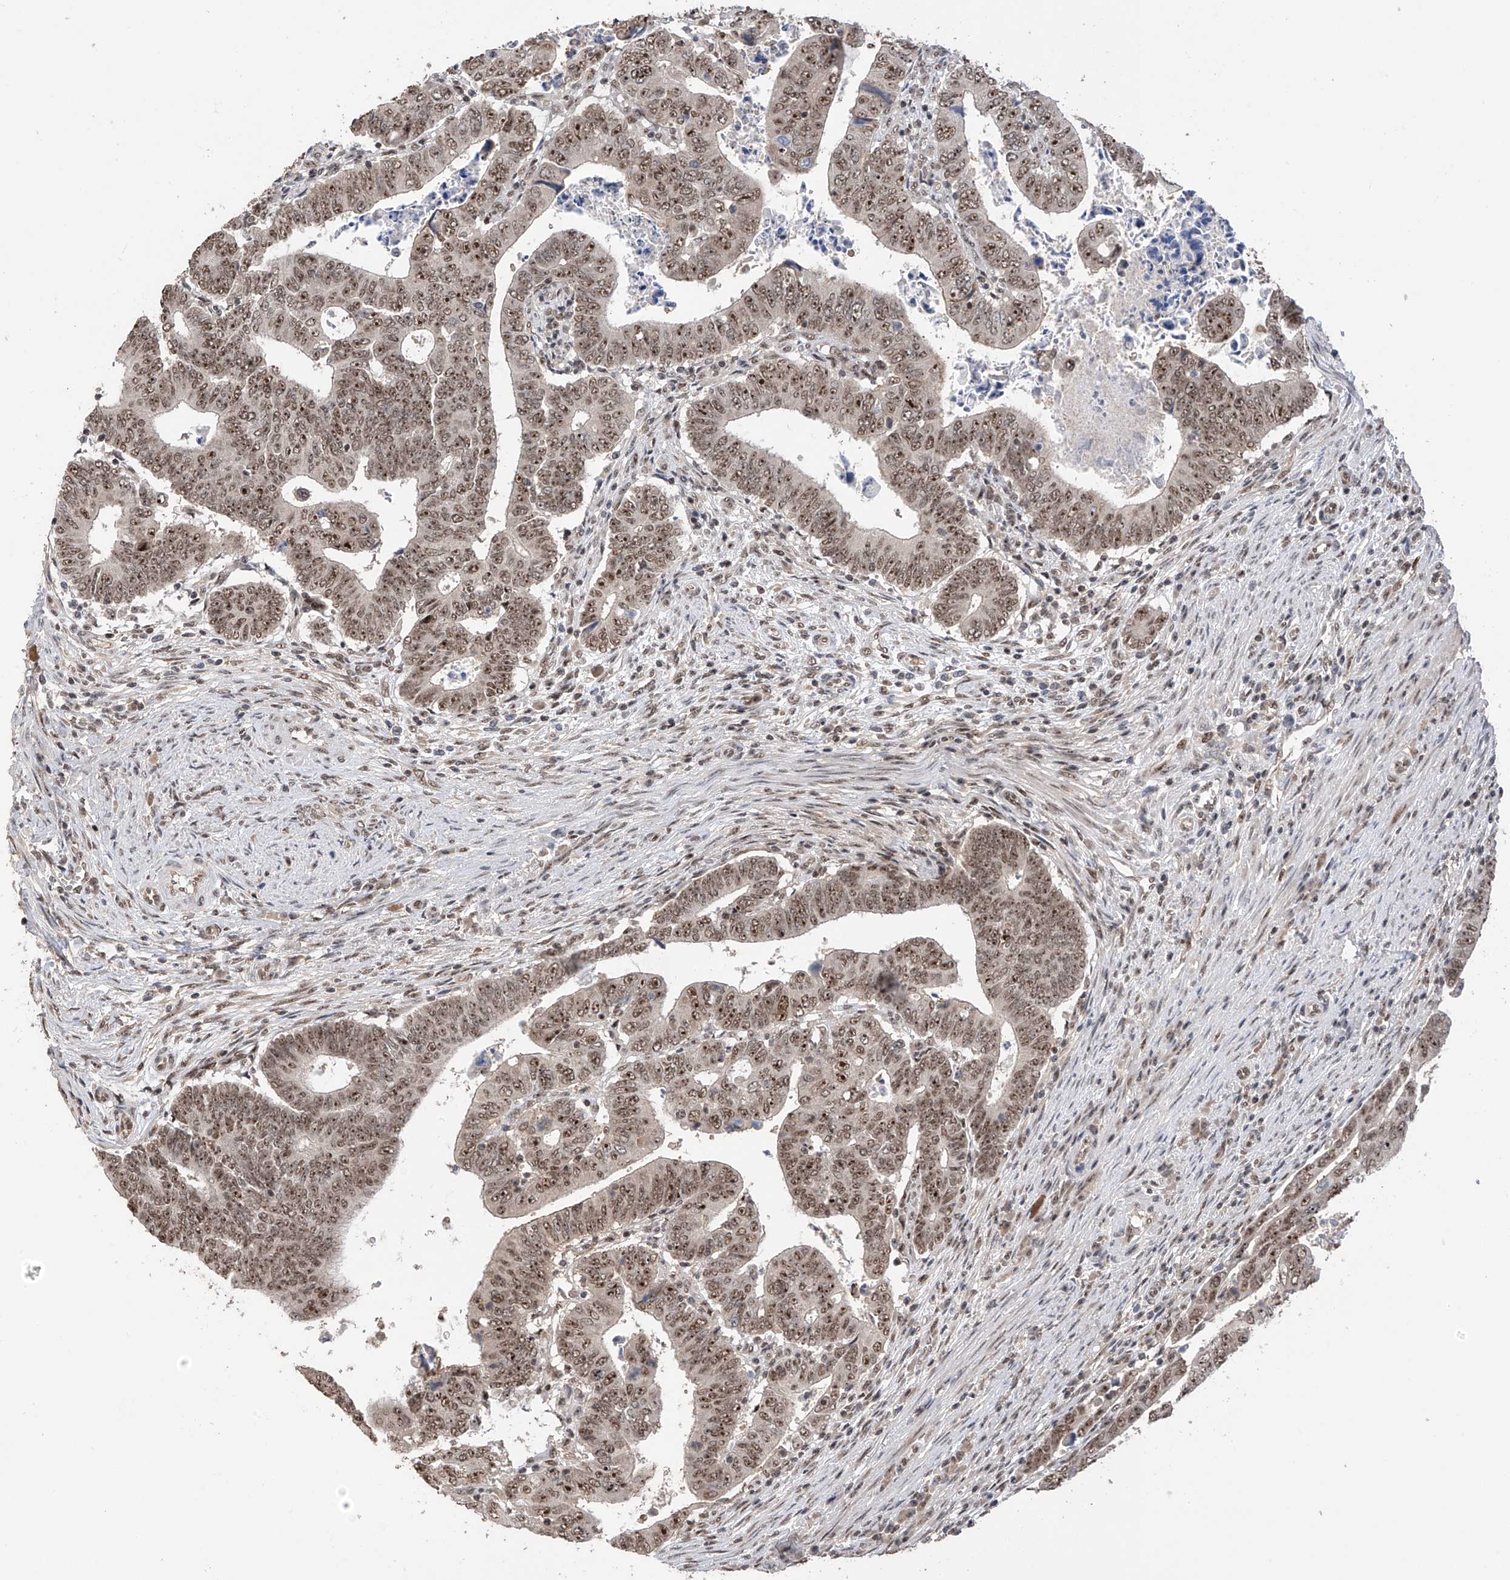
{"staining": {"intensity": "moderate", "quantity": ">75%", "location": "nuclear"}, "tissue": "colorectal cancer", "cell_type": "Tumor cells", "image_type": "cancer", "snomed": [{"axis": "morphology", "description": "Normal tissue, NOS"}, {"axis": "morphology", "description": "Adenocarcinoma, NOS"}, {"axis": "topography", "description": "Rectum"}], "caption": "IHC of colorectal adenocarcinoma displays medium levels of moderate nuclear expression in approximately >75% of tumor cells.", "gene": "C1orf131", "patient": {"sex": "female", "age": 65}}